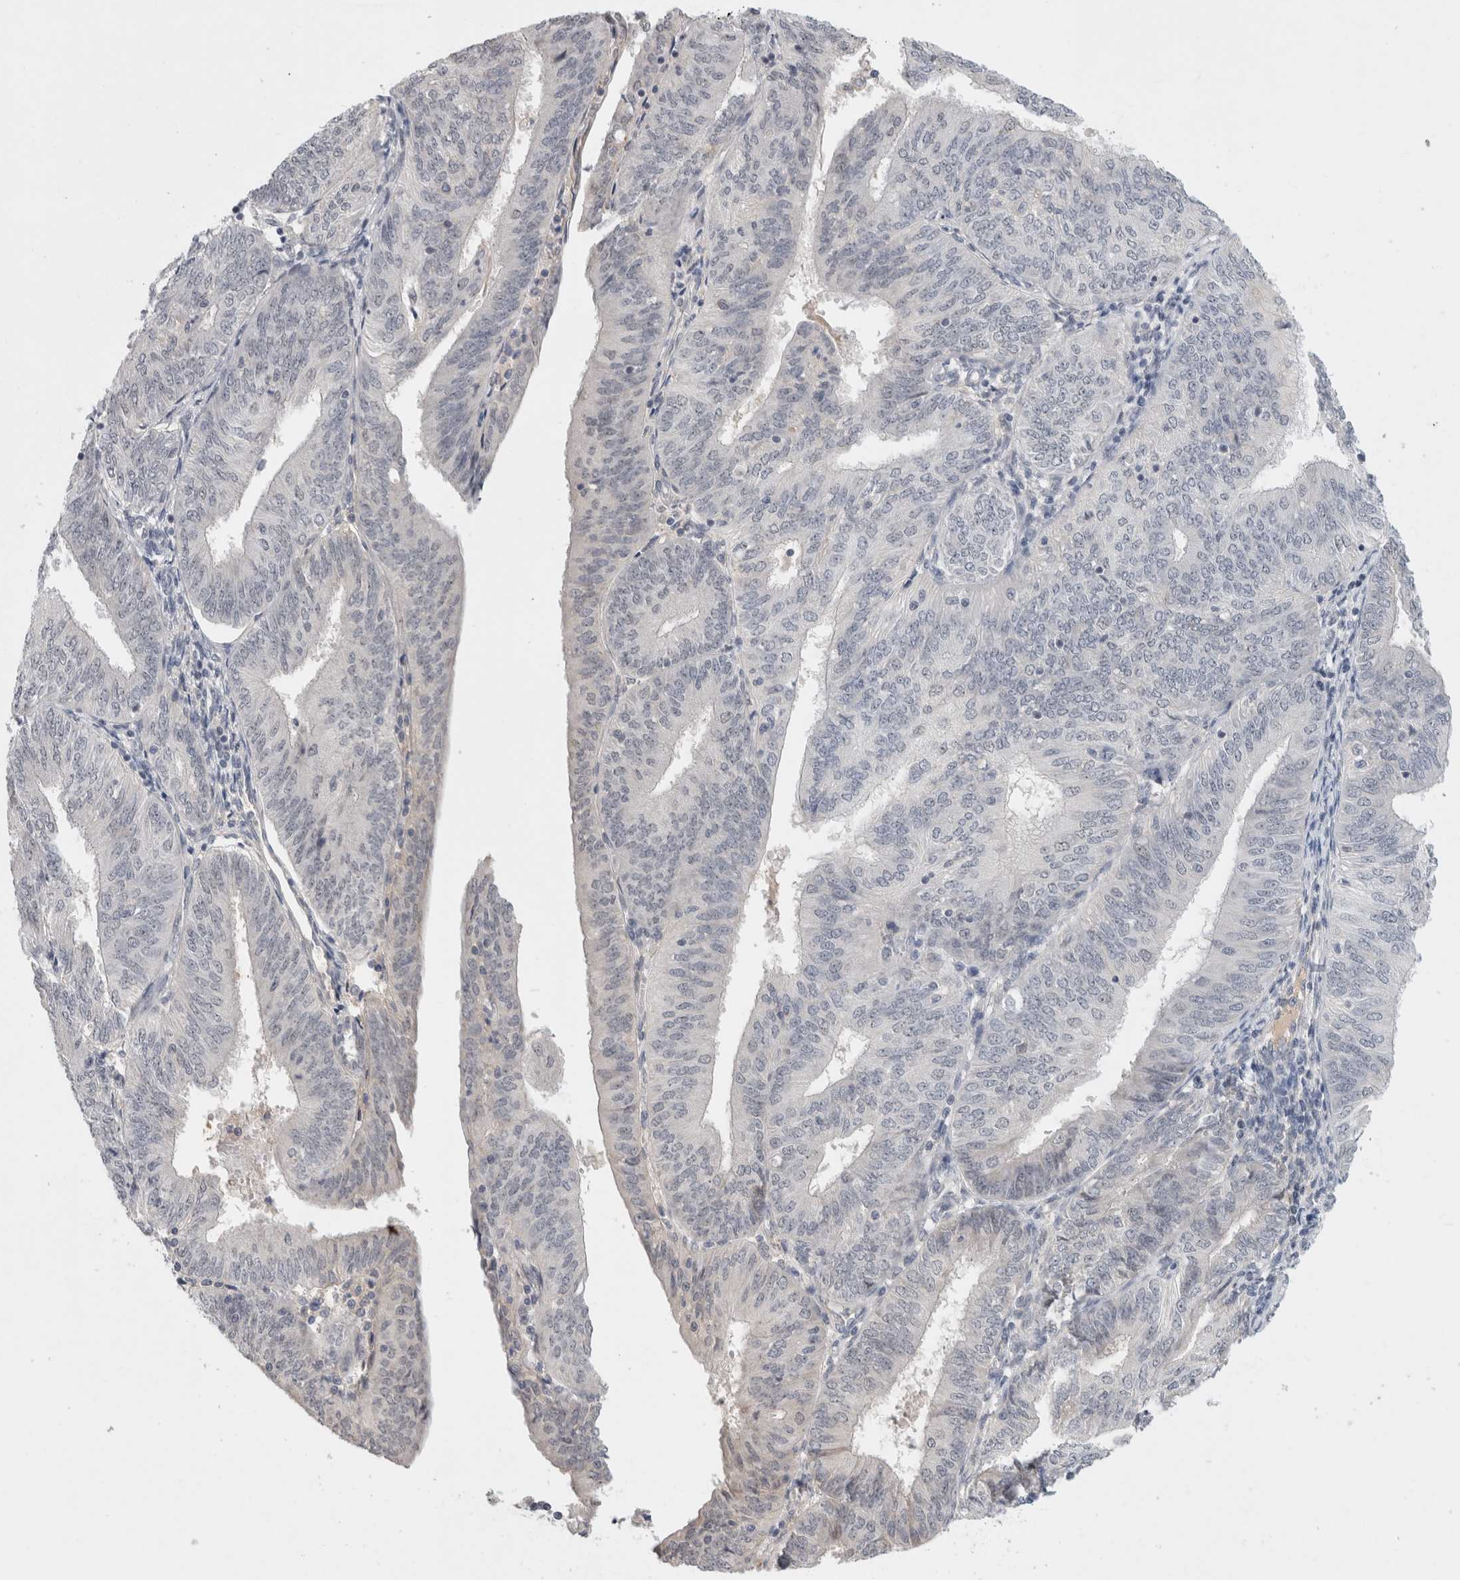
{"staining": {"intensity": "negative", "quantity": "none", "location": "none"}, "tissue": "endometrial cancer", "cell_type": "Tumor cells", "image_type": "cancer", "snomed": [{"axis": "morphology", "description": "Adenocarcinoma, NOS"}, {"axis": "topography", "description": "Endometrium"}], "caption": "Endometrial cancer (adenocarcinoma) stained for a protein using immunohistochemistry (IHC) reveals no staining tumor cells.", "gene": "HCN3", "patient": {"sex": "female", "age": 58}}